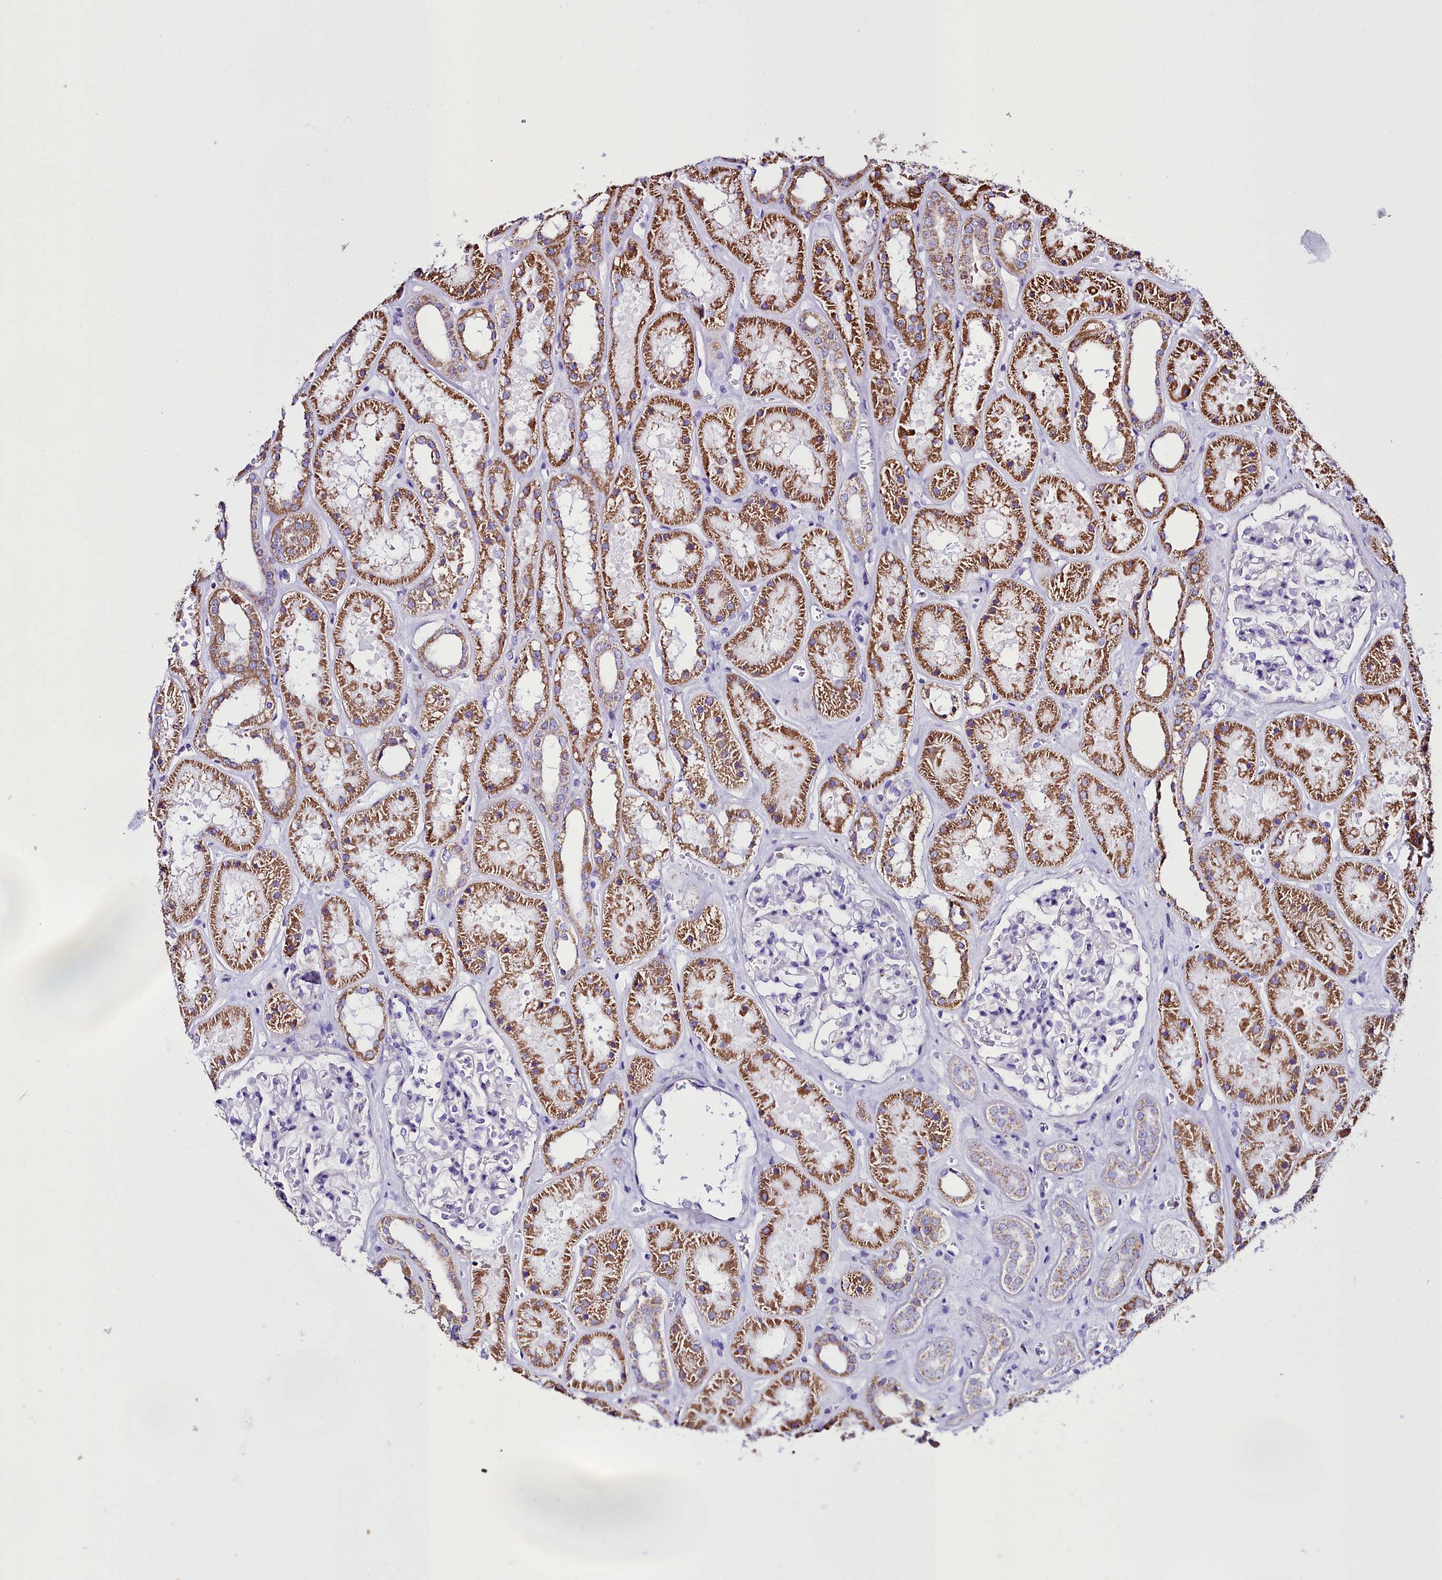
{"staining": {"intensity": "negative", "quantity": "none", "location": "none"}, "tissue": "kidney", "cell_type": "Cells in glomeruli", "image_type": "normal", "snomed": [{"axis": "morphology", "description": "Normal tissue, NOS"}, {"axis": "topography", "description": "Kidney"}], "caption": "Immunohistochemical staining of benign kidney displays no significant positivity in cells in glomeruli. (DAB immunohistochemistry visualized using brightfield microscopy, high magnification).", "gene": "WDFY3", "patient": {"sex": "female", "age": 41}}